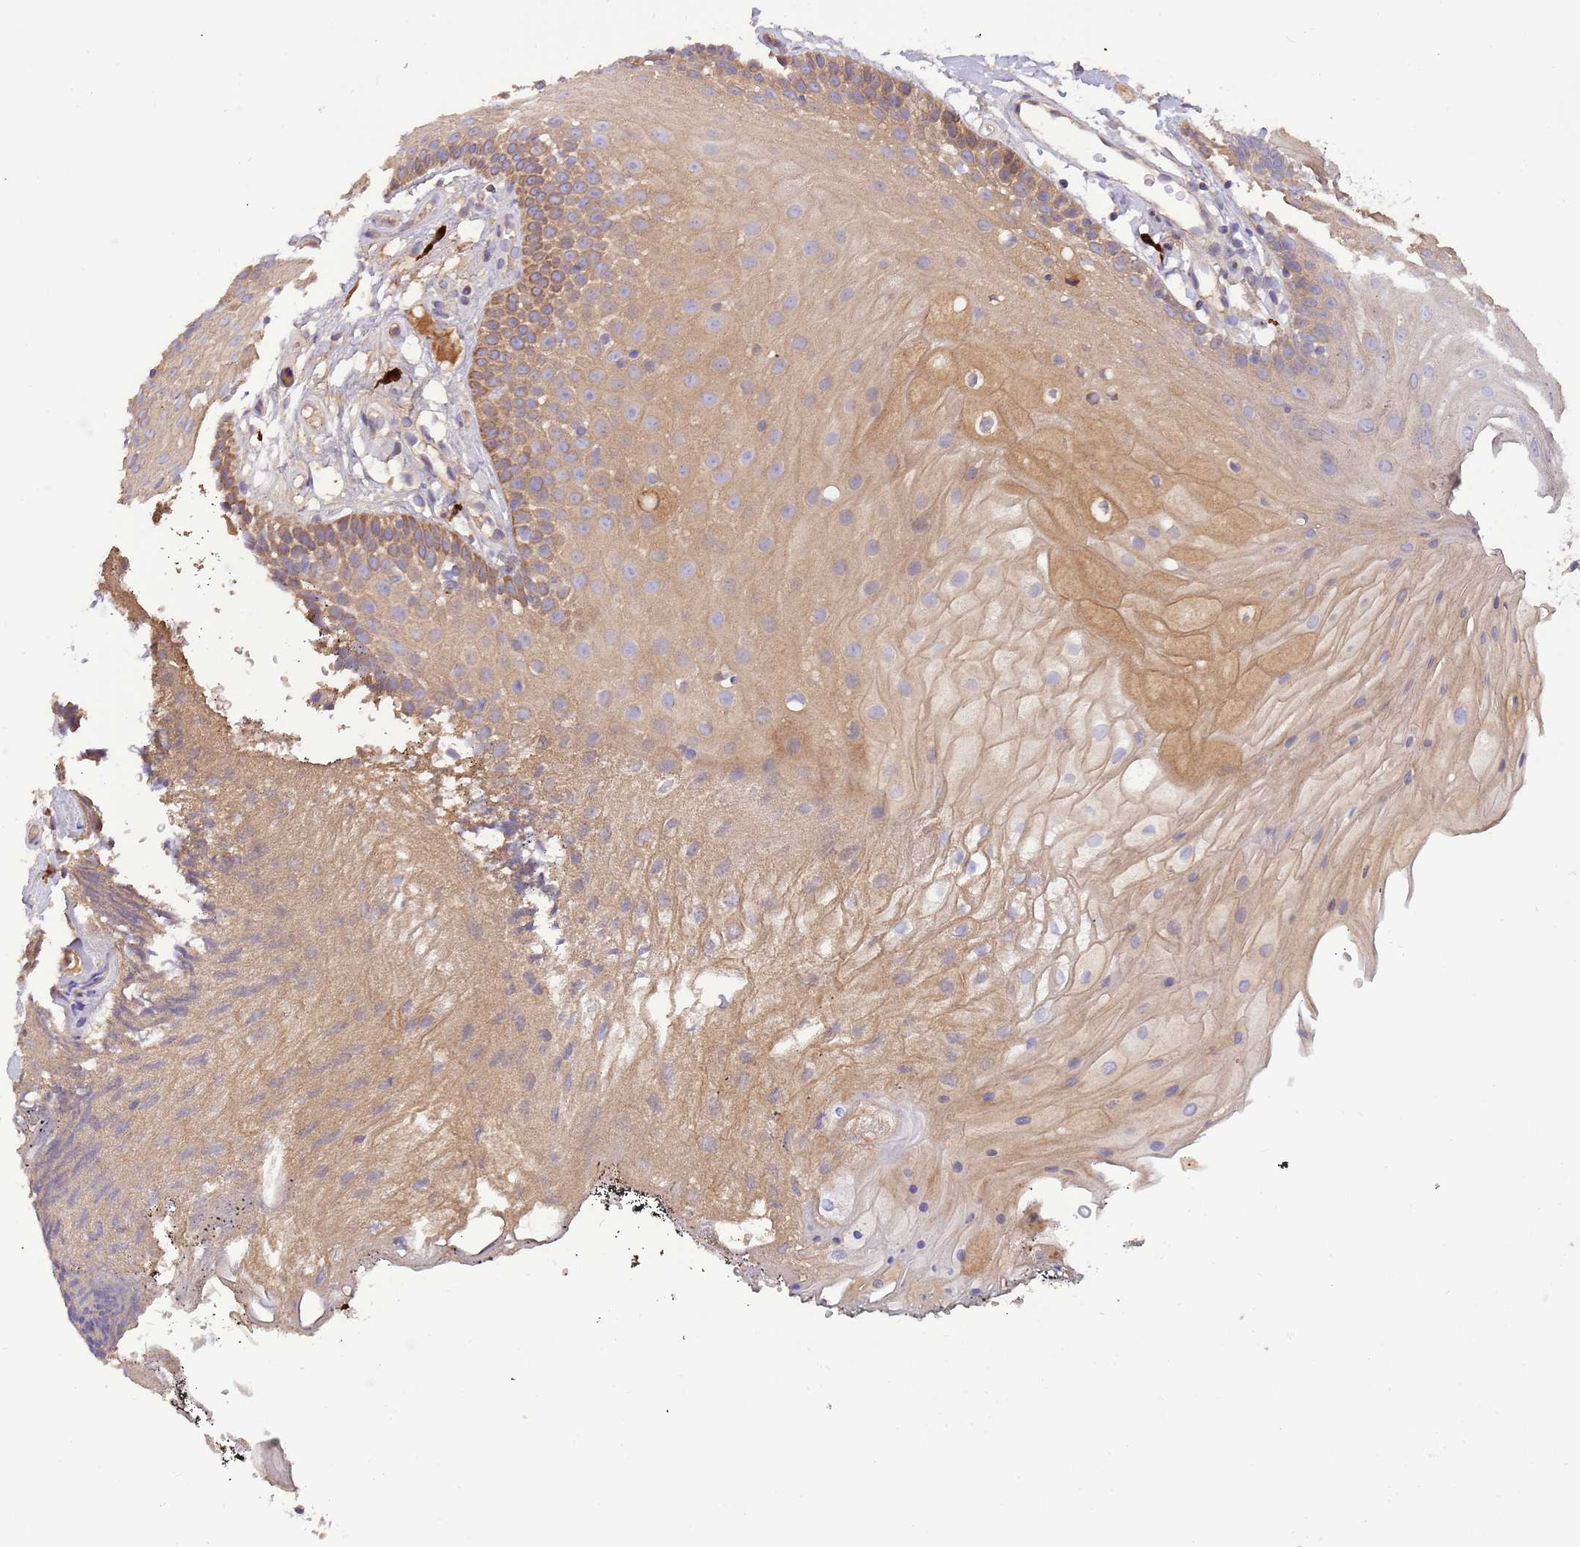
{"staining": {"intensity": "moderate", "quantity": "25%-75%", "location": "cytoplasmic/membranous"}, "tissue": "oral mucosa", "cell_type": "Squamous epithelial cells", "image_type": "normal", "snomed": [{"axis": "morphology", "description": "Normal tissue, NOS"}, {"axis": "topography", "description": "Oral tissue"}], "caption": "Benign oral mucosa exhibits moderate cytoplasmic/membranous positivity in approximately 25%-75% of squamous epithelial cells, visualized by immunohistochemistry.", "gene": "TRMO", "patient": {"sex": "female", "age": 80}}